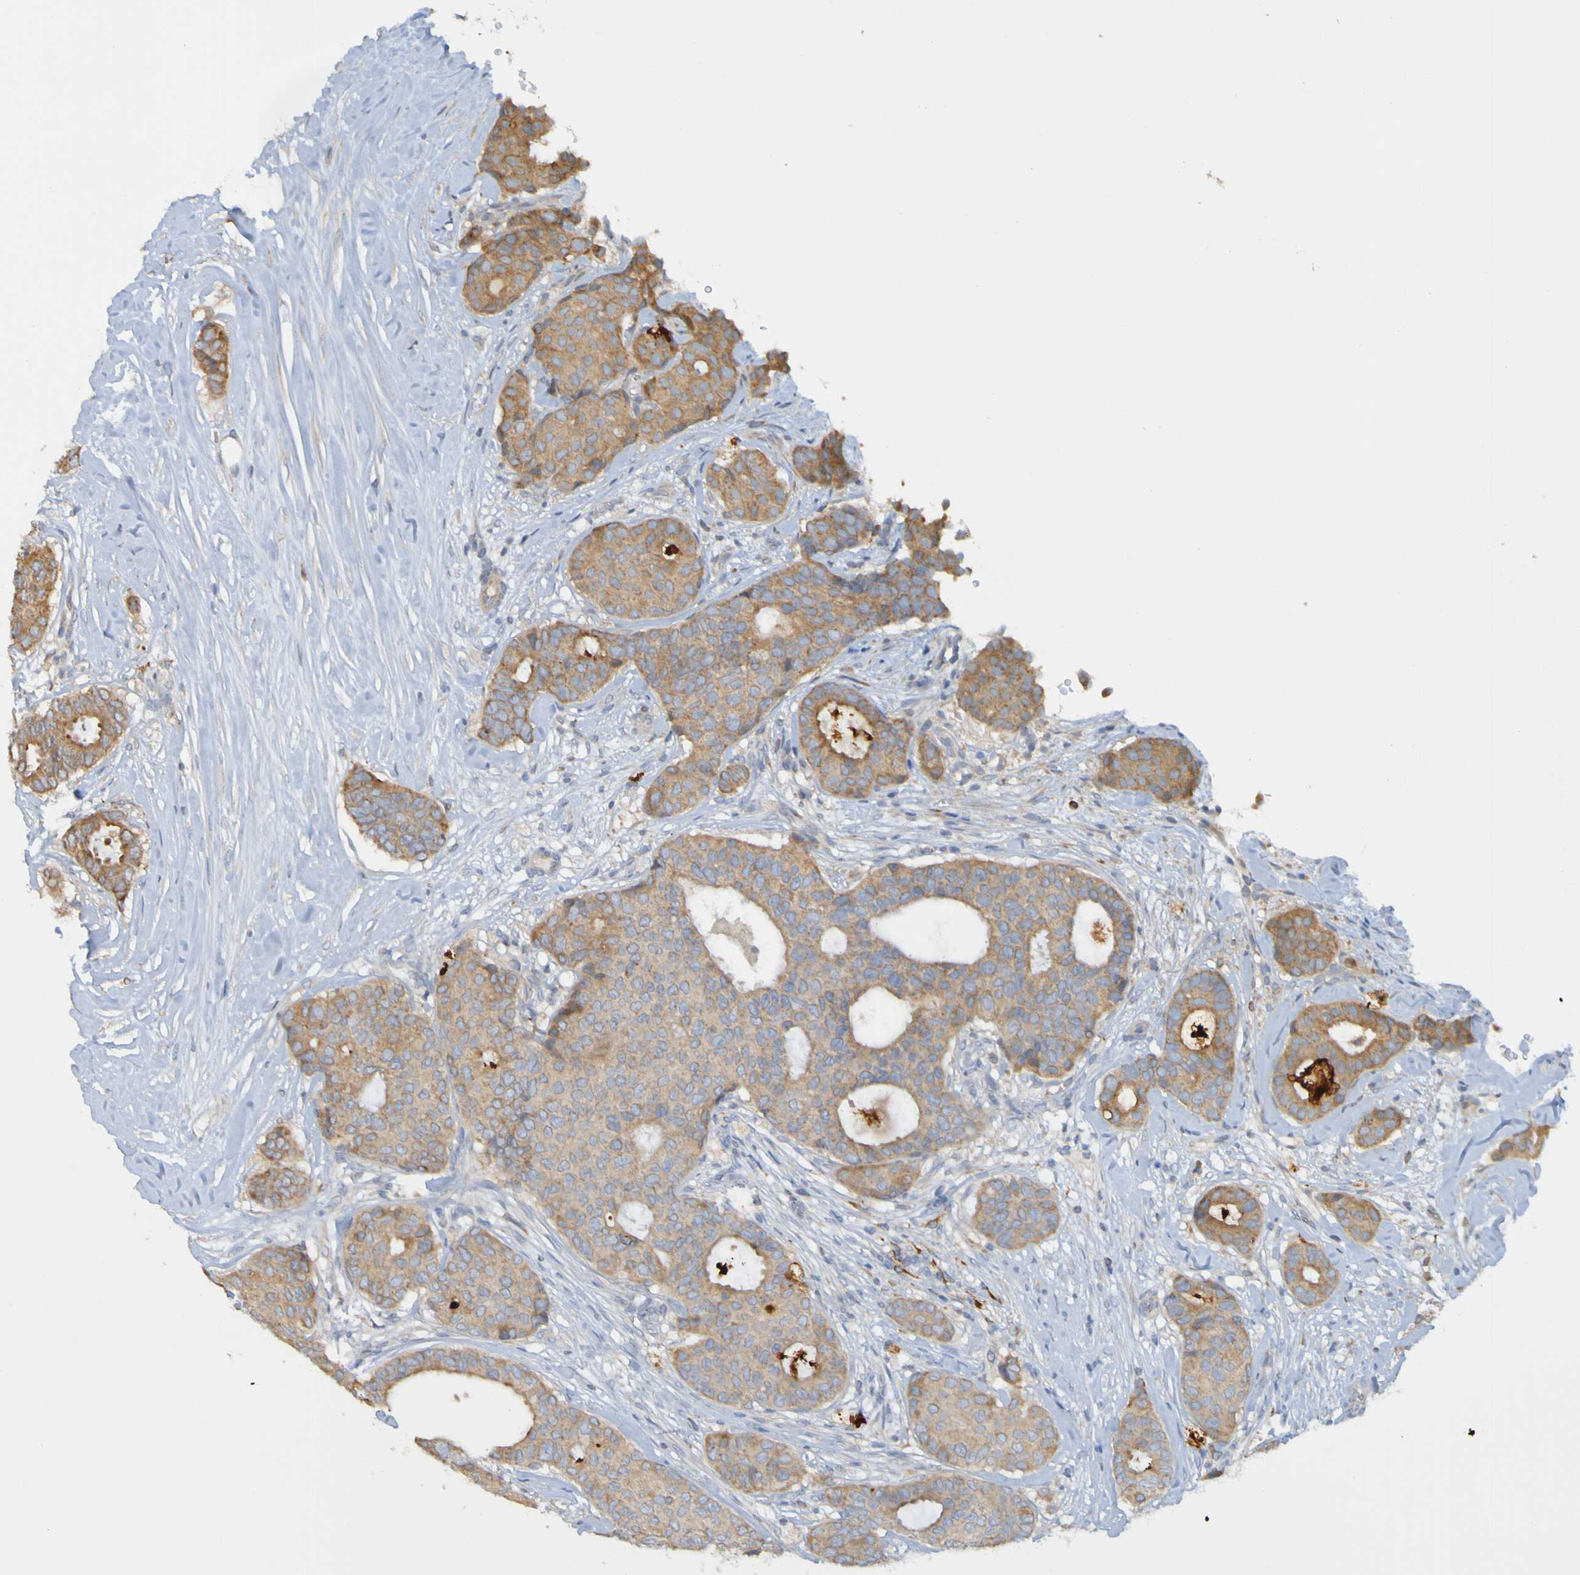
{"staining": {"intensity": "moderate", "quantity": "25%-75%", "location": "cytoplasmic/membranous"}, "tissue": "breast cancer", "cell_type": "Tumor cells", "image_type": "cancer", "snomed": [{"axis": "morphology", "description": "Duct carcinoma"}, {"axis": "topography", "description": "Breast"}], "caption": "High-power microscopy captured an immunohistochemistry (IHC) photomicrograph of breast cancer, revealing moderate cytoplasmic/membranous staining in about 25%-75% of tumor cells. Nuclei are stained in blue.", "gene": "NAV2", "patient": {"sex": "female", "age": 75}}